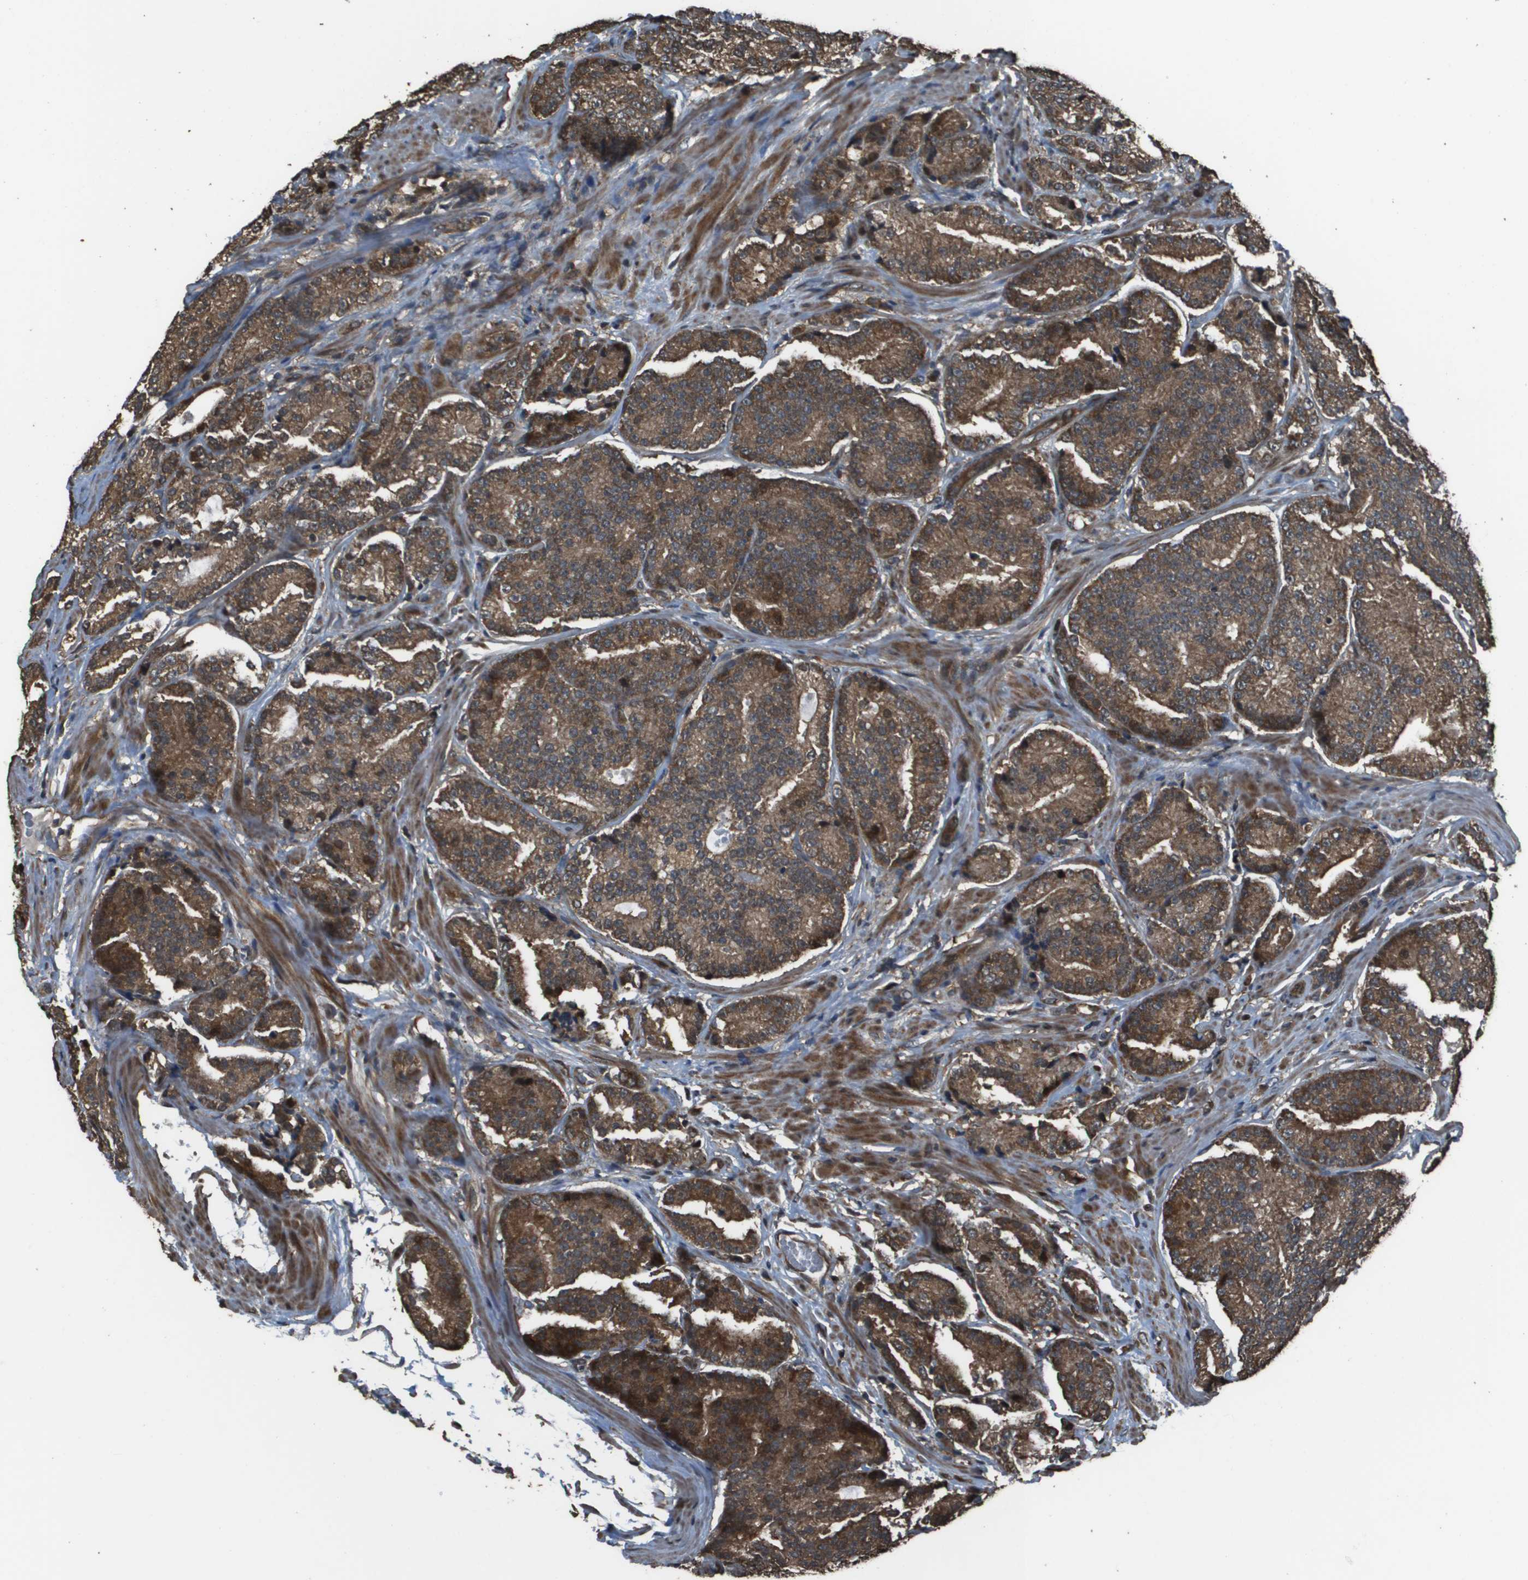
{"staining": {"intensity": "strong", "quantity": ">75%", "location": "cytoplasmic/membranous"}, "tissue": "prostate cancer", "cell_type": "Tumor cells", "image_type": "cancer", "snomed": [{"axis": "morphology", "description": "Adenocarcinoma, High grade"}, {"axis": "topography", "description": "Prostate"}], "caption": "Immunohistochemistry (IHC) (DAB (3,3'-diaminobenzidine)) staining of adenocarcinoma (high-grade) (prostate) demonstrates strong cytoplasmic/membranous protein expression in approximately >75% of tumor cells. (Brightfield microscopy of DAB IHC at high magnification).", "gene": "FIG4", "patient": {"sex": "male", "age": 61}}